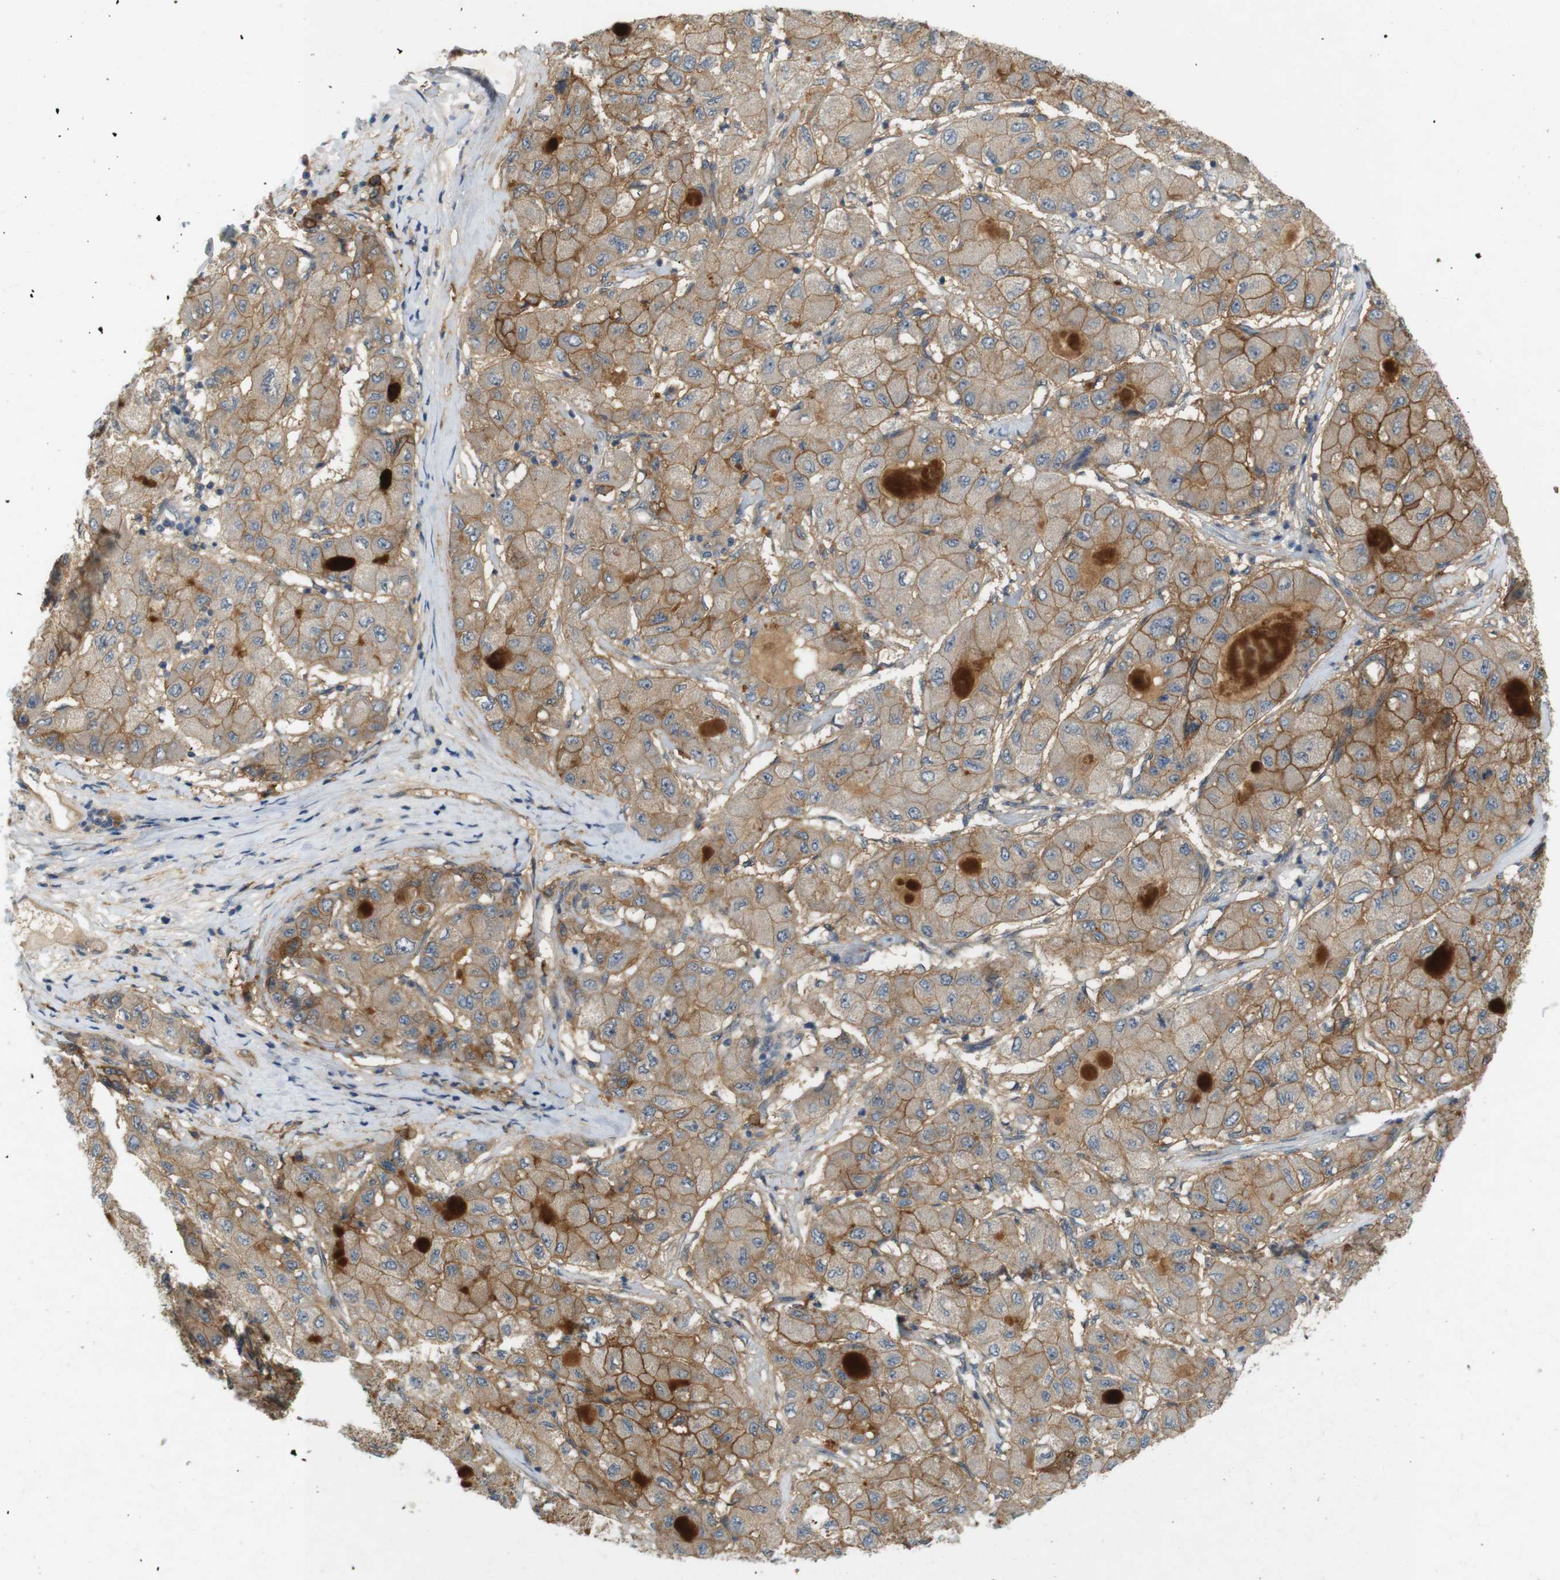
{"staining": {"intensity": "moderate", "quantity": ">75%", "location": "cytoplasmic/membranous"}, "tissue": "liver cancer", "cell_type": "Tumor cells", "image_type": "cancer", "snomed": [{"axis": "morphology", "description": "Carcinoma, Hepatocellular, NOS"}, {"axis": "topography", "description": "Liver"}], "caption": "About >75% of tumor cells in human liver cancer reveal moderate cytoplasmic/membranous protein staining as visualized by brown immunohistochemical staining.", "gene": "PVR", "patient": {"sex": "male", "age": 80}}